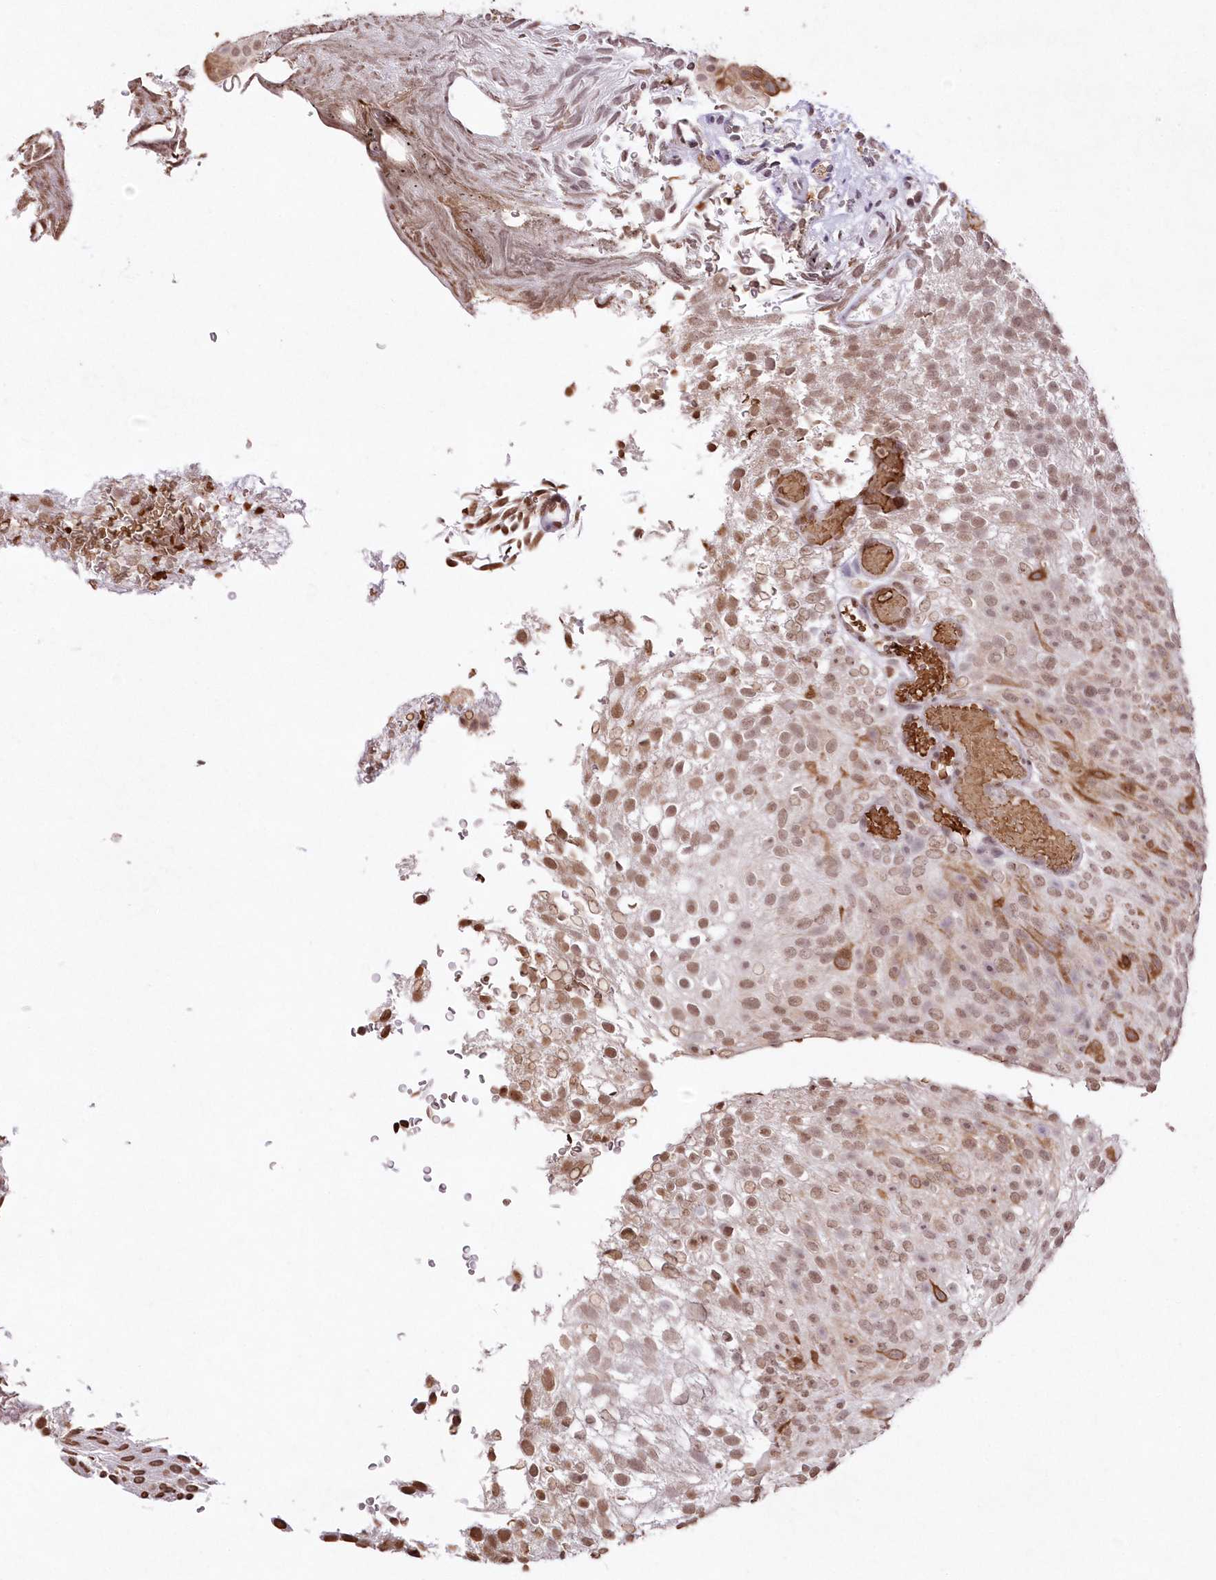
{"staining": {"intensity": "moderate", "quantity": "25%-75%", "location": "nuclear"}, "tissue": "urothelial cancer", "cell_type": "Tumor cells", "image_type": "cancer", "snomed": [{"axis": "morphology", "description": "Urothelial carcinoma, Low grade"}, {"axis": "topography", "description": "Urinary bladder"}], "caption": "DAB immunohistochemical staining of human urothelial cancer reveals moderate nuclear protein positivity in about 25%-75% of tumor cells. The staining was performed using DAB (3,3'-diaminobenzidine), with brown indicating positive protein expression. Nuclei are stained blue with hematoxylin.", "gene": "RBM27", "patient": {"sex": "male", "age": 78}}